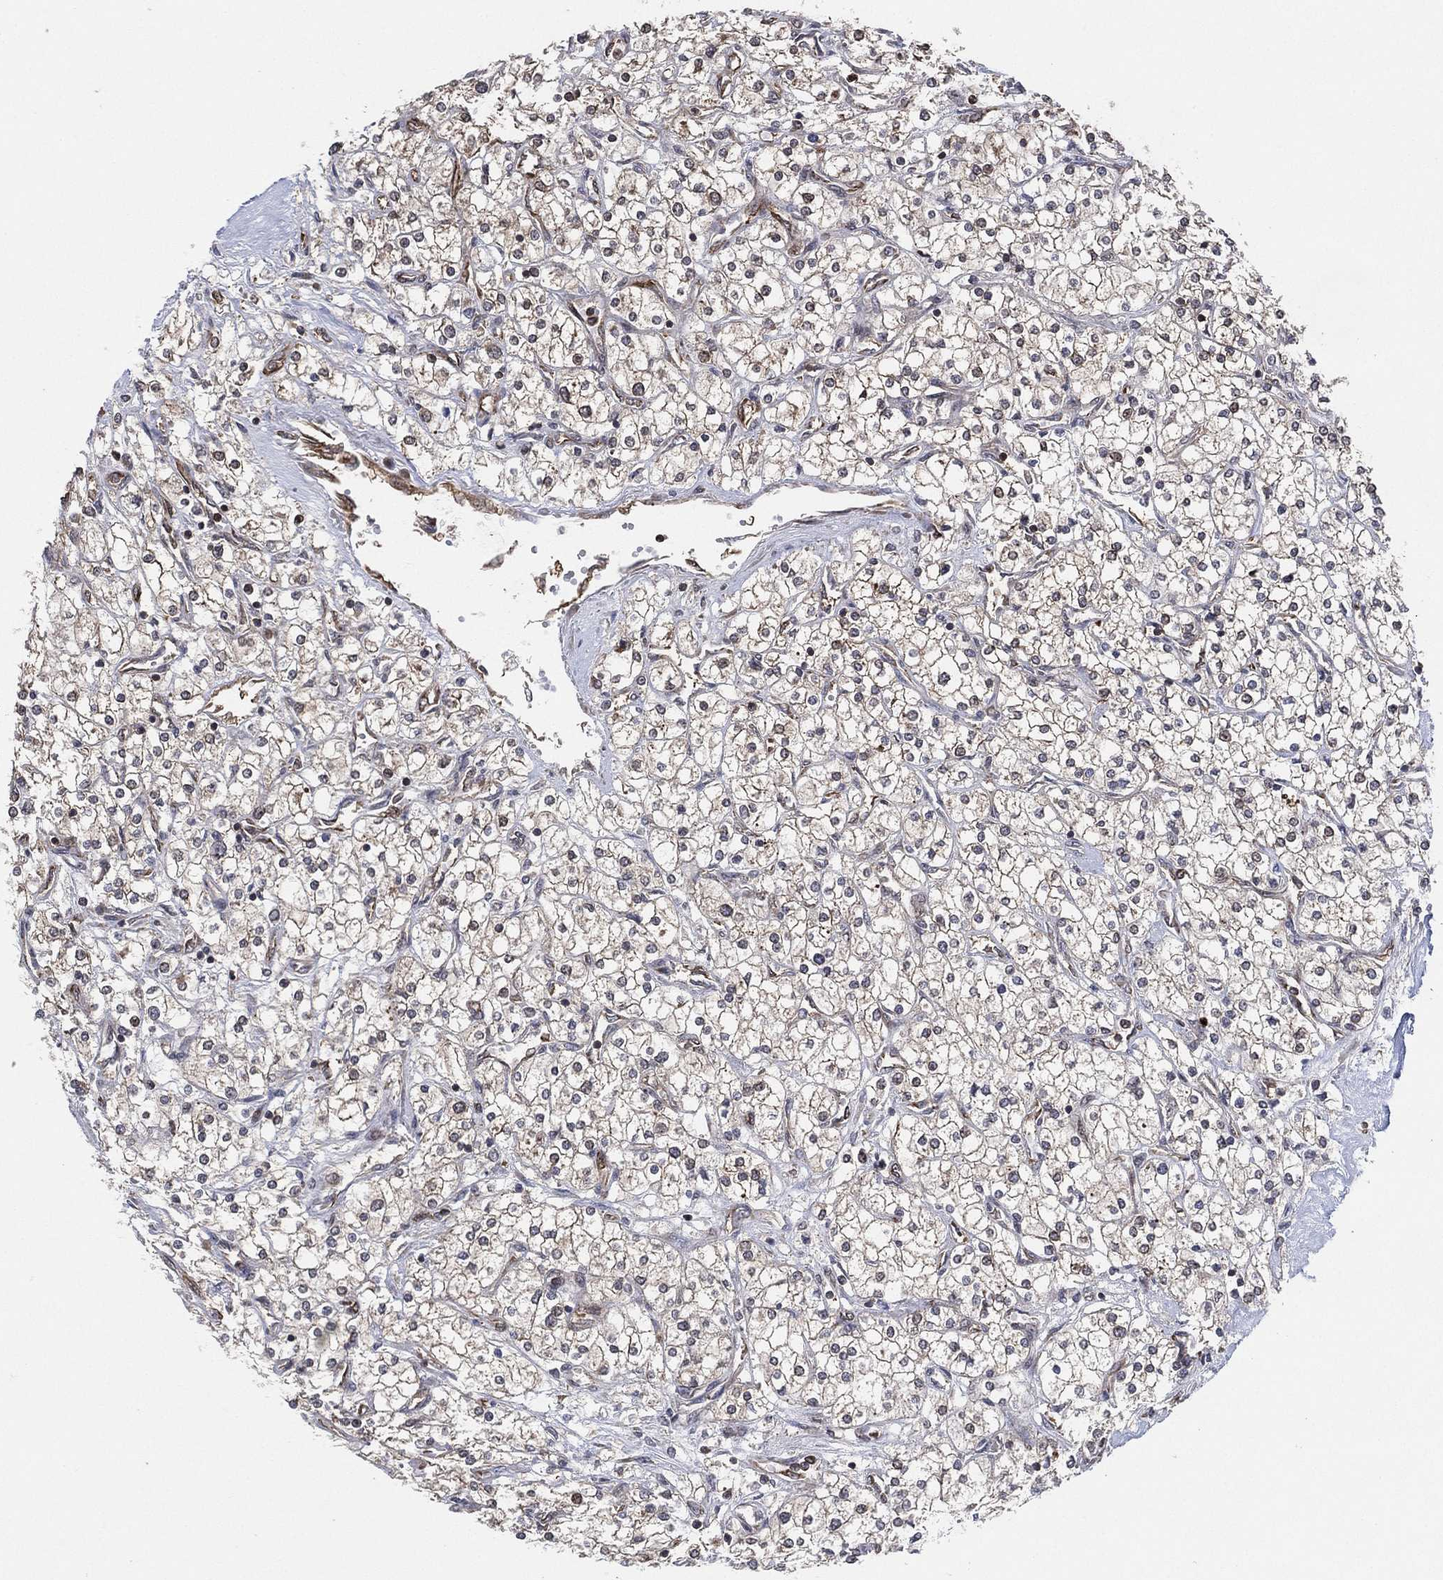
{"staining": {"intensity": "moderate", "quantity": "<25%", "location": "cytoplasmic/membranous"}, "tissue": "renal cancer", "cell_type": "Tumor cells", "image_type": "cancer", "snomed": [{"axis": "morphology", "description": "Adenocarcinoma, NOS"}, {"axis": "topography", "description": "Kidney"}], "caption": "Immunohistochemical staining of adenocarcinoma (renal) reveals low levels of moderate cytoplasmic/membranous staining in approximately <25% of tumor cells.", "gene": "TMCO1", "patient": {"sex": "male", "age": 80}}